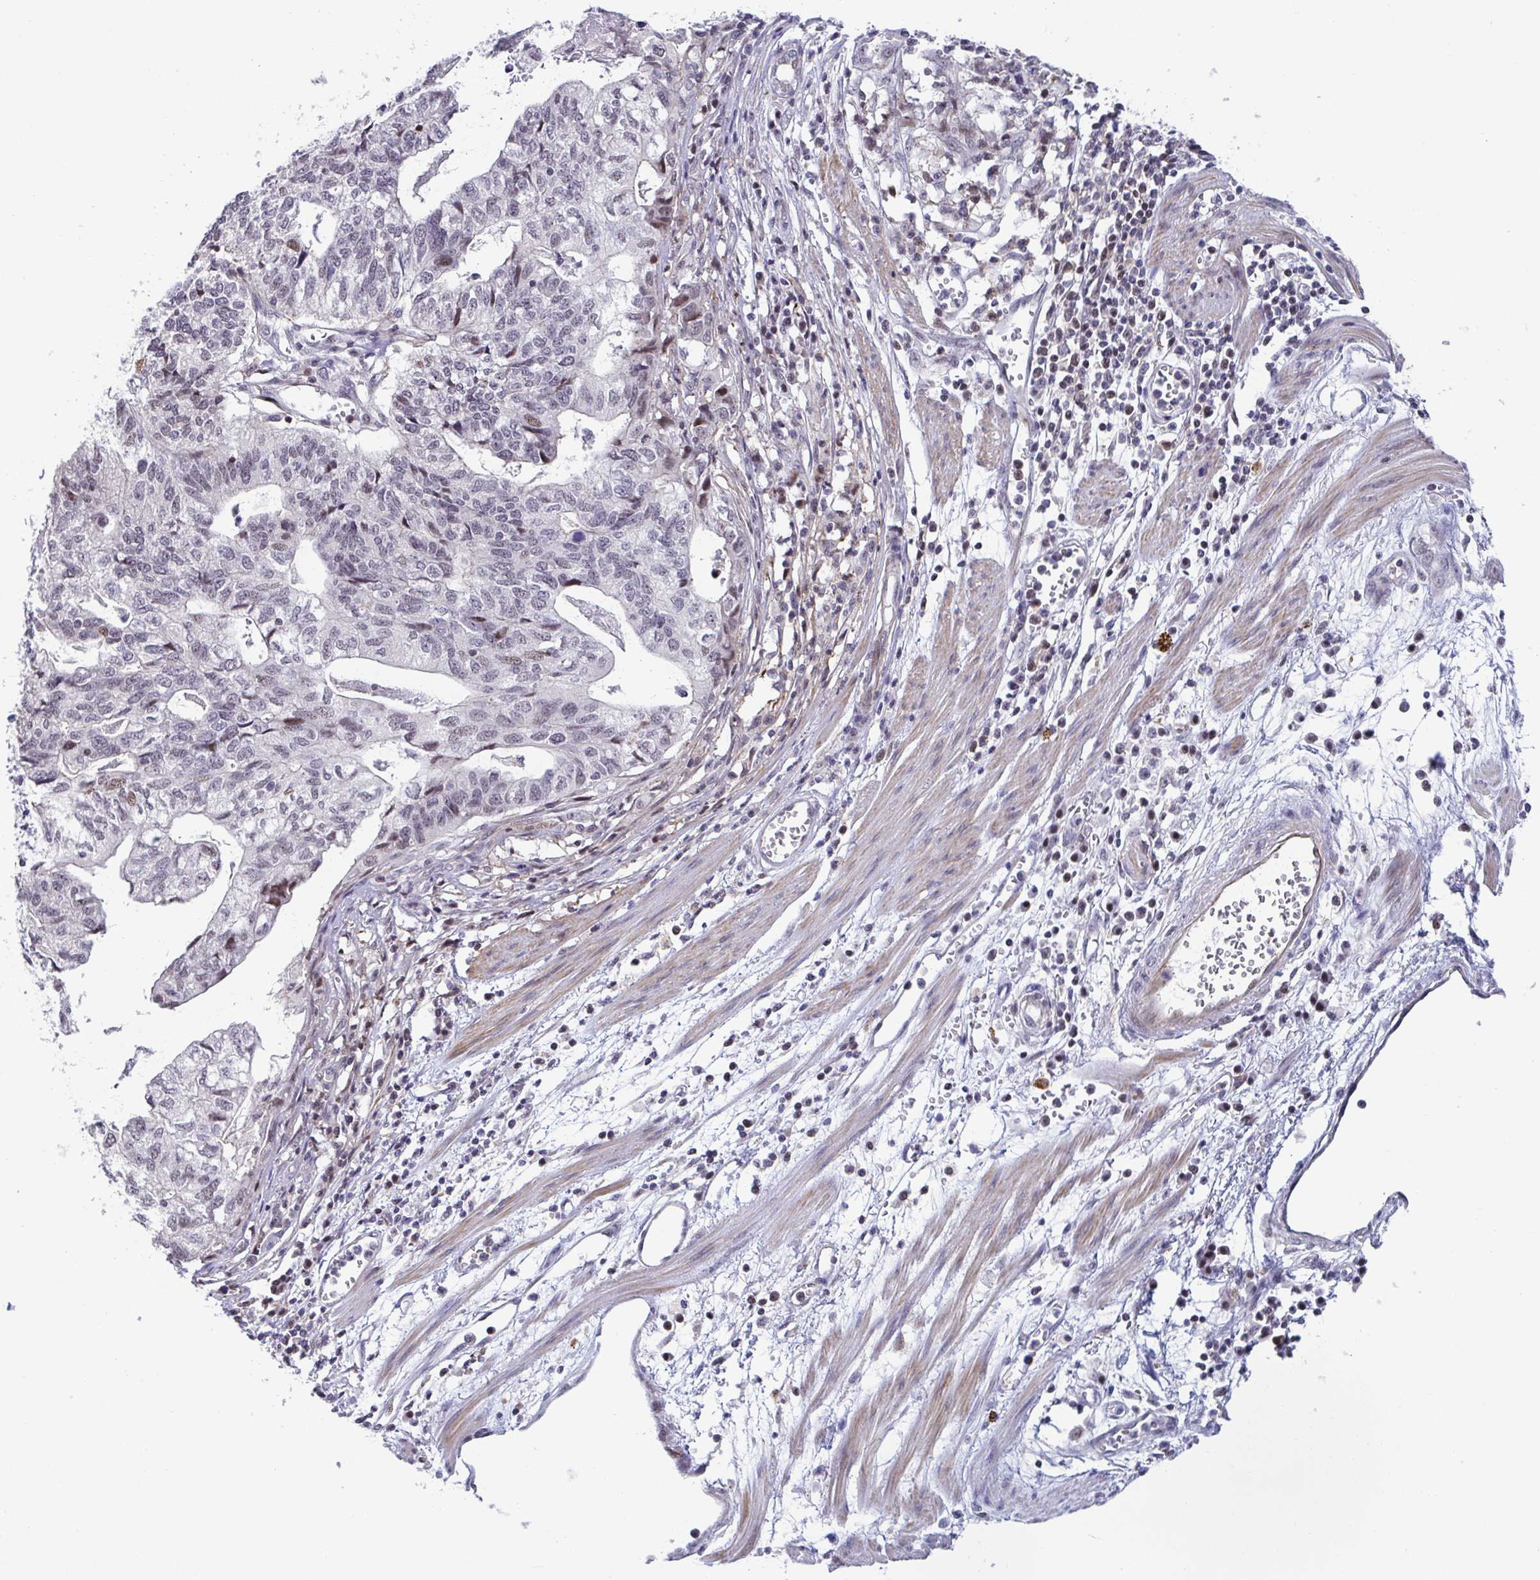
{"staining": {"intensity": "negative", "quantity": "none", "location": "none"}, "tissue": "stomach cancer", "cell_type": "Tumor cells", "image_type": "cancer", "snomed": [{"axis": "morphology", "description": "Adenocarcinoma, NOS"}, {"axis": "topography", "description": "Stomach, upper"}], "caption": "The photomicrograph shows no significant positivity in tumor cells of stomach adenocarcinoma. (DAB (3,3'-diaminobenzidine) immunohistochemistry visualized using brightfield microscopy, high magnification).", "gene": "WDR72", "patient": {"sex": "female", "age": 67}}